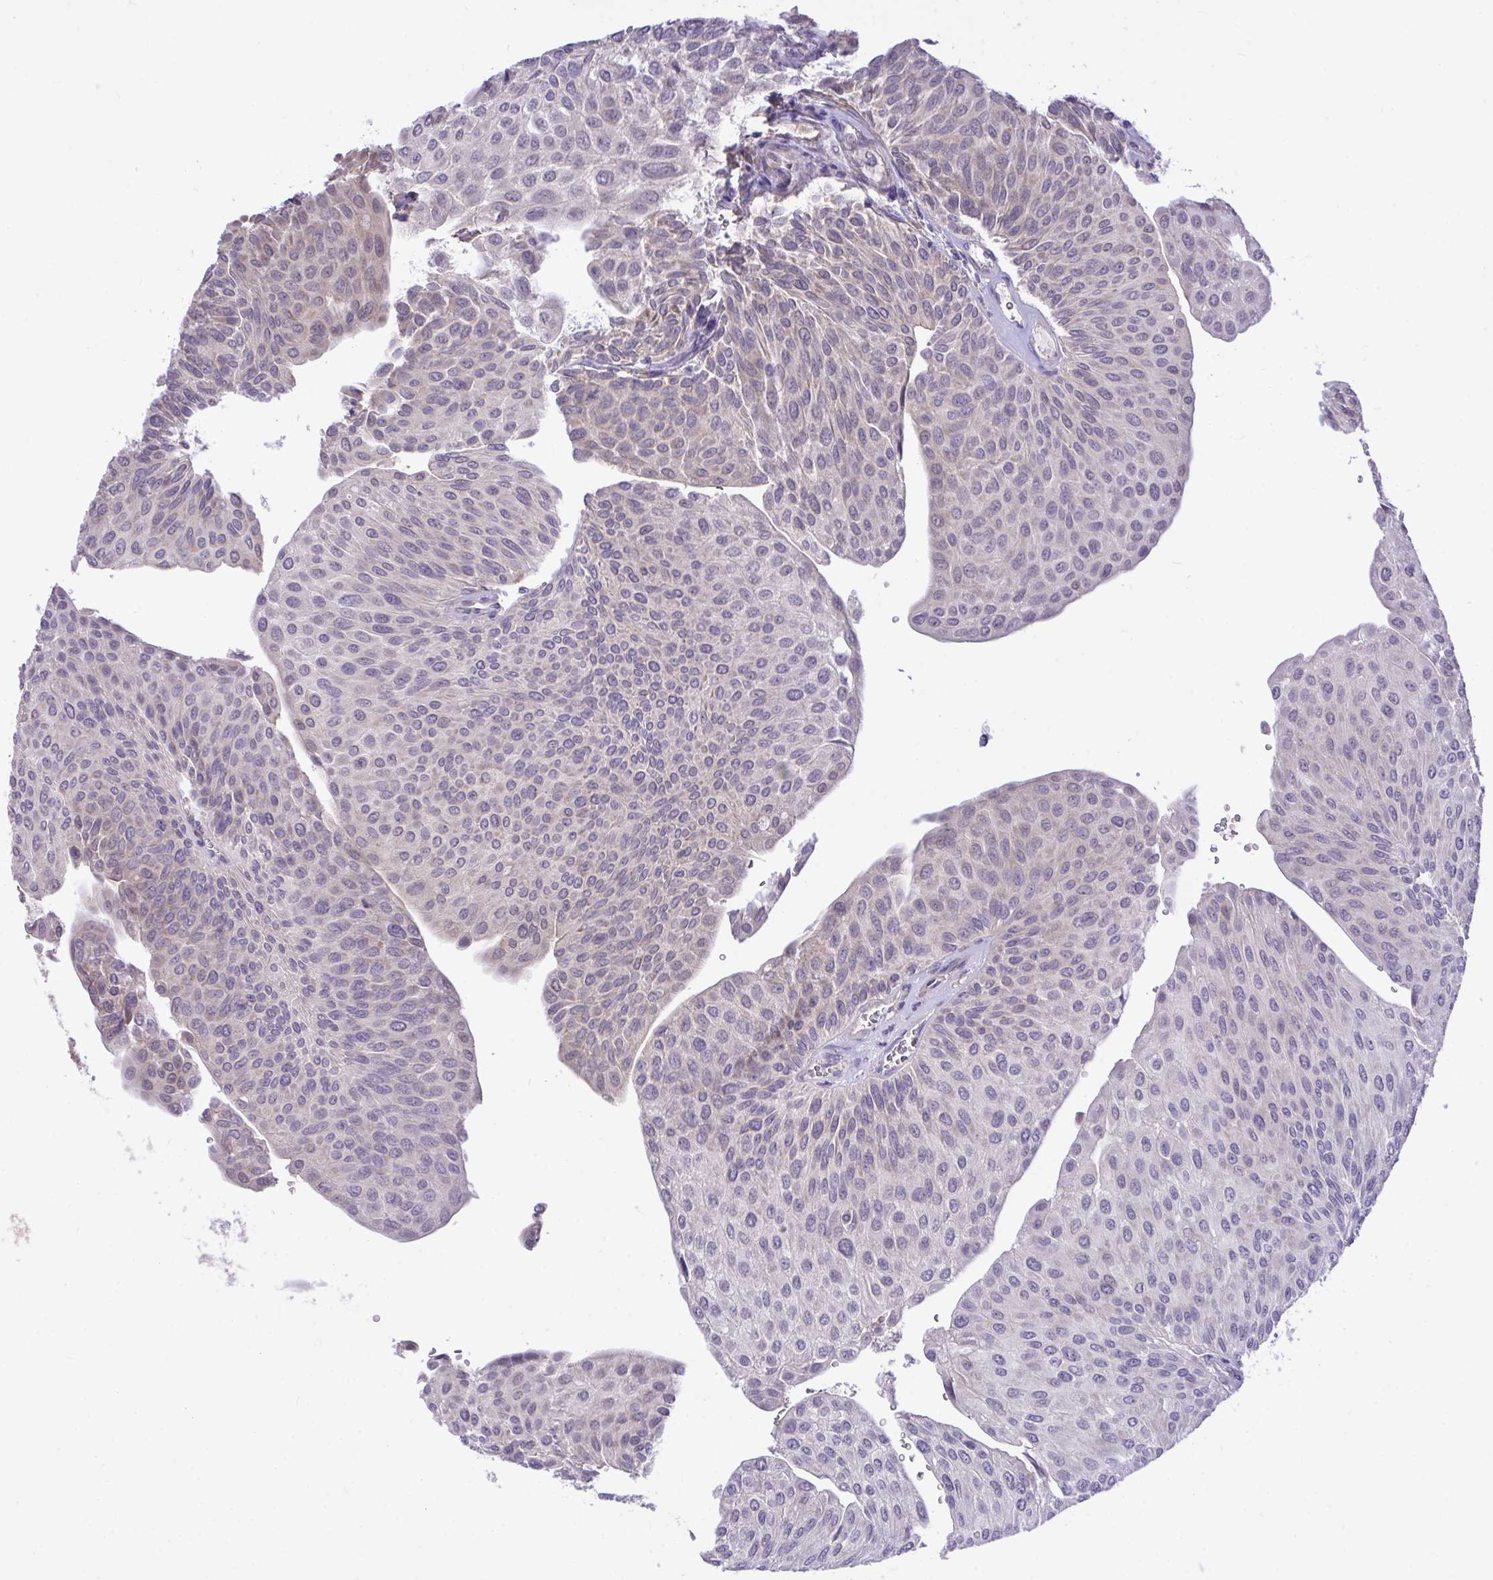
{"staining": {"intensity": "weak", "quantity": "25%-75%", "location": "cytoplasmic/membranous"}, "tissue": "urothelial cancer", "cell_type": "Tumor cells", "image_type": "cancer", "snomed": [{"axis": "morphology", "description": "Urothelial carcinoma, NOS"}, {"axis": "topography", "description": "Urinary bladder"}], "caption": "An immunohistochemistry (IHC) image of neoplastic tissue is shown. Protein staining in brown shows weak cytoplasmic/membranous positivity in urothelial cancer within tumor cells.", "gene": "MPC2", "patient": {"sex": "male", "age": 67}}